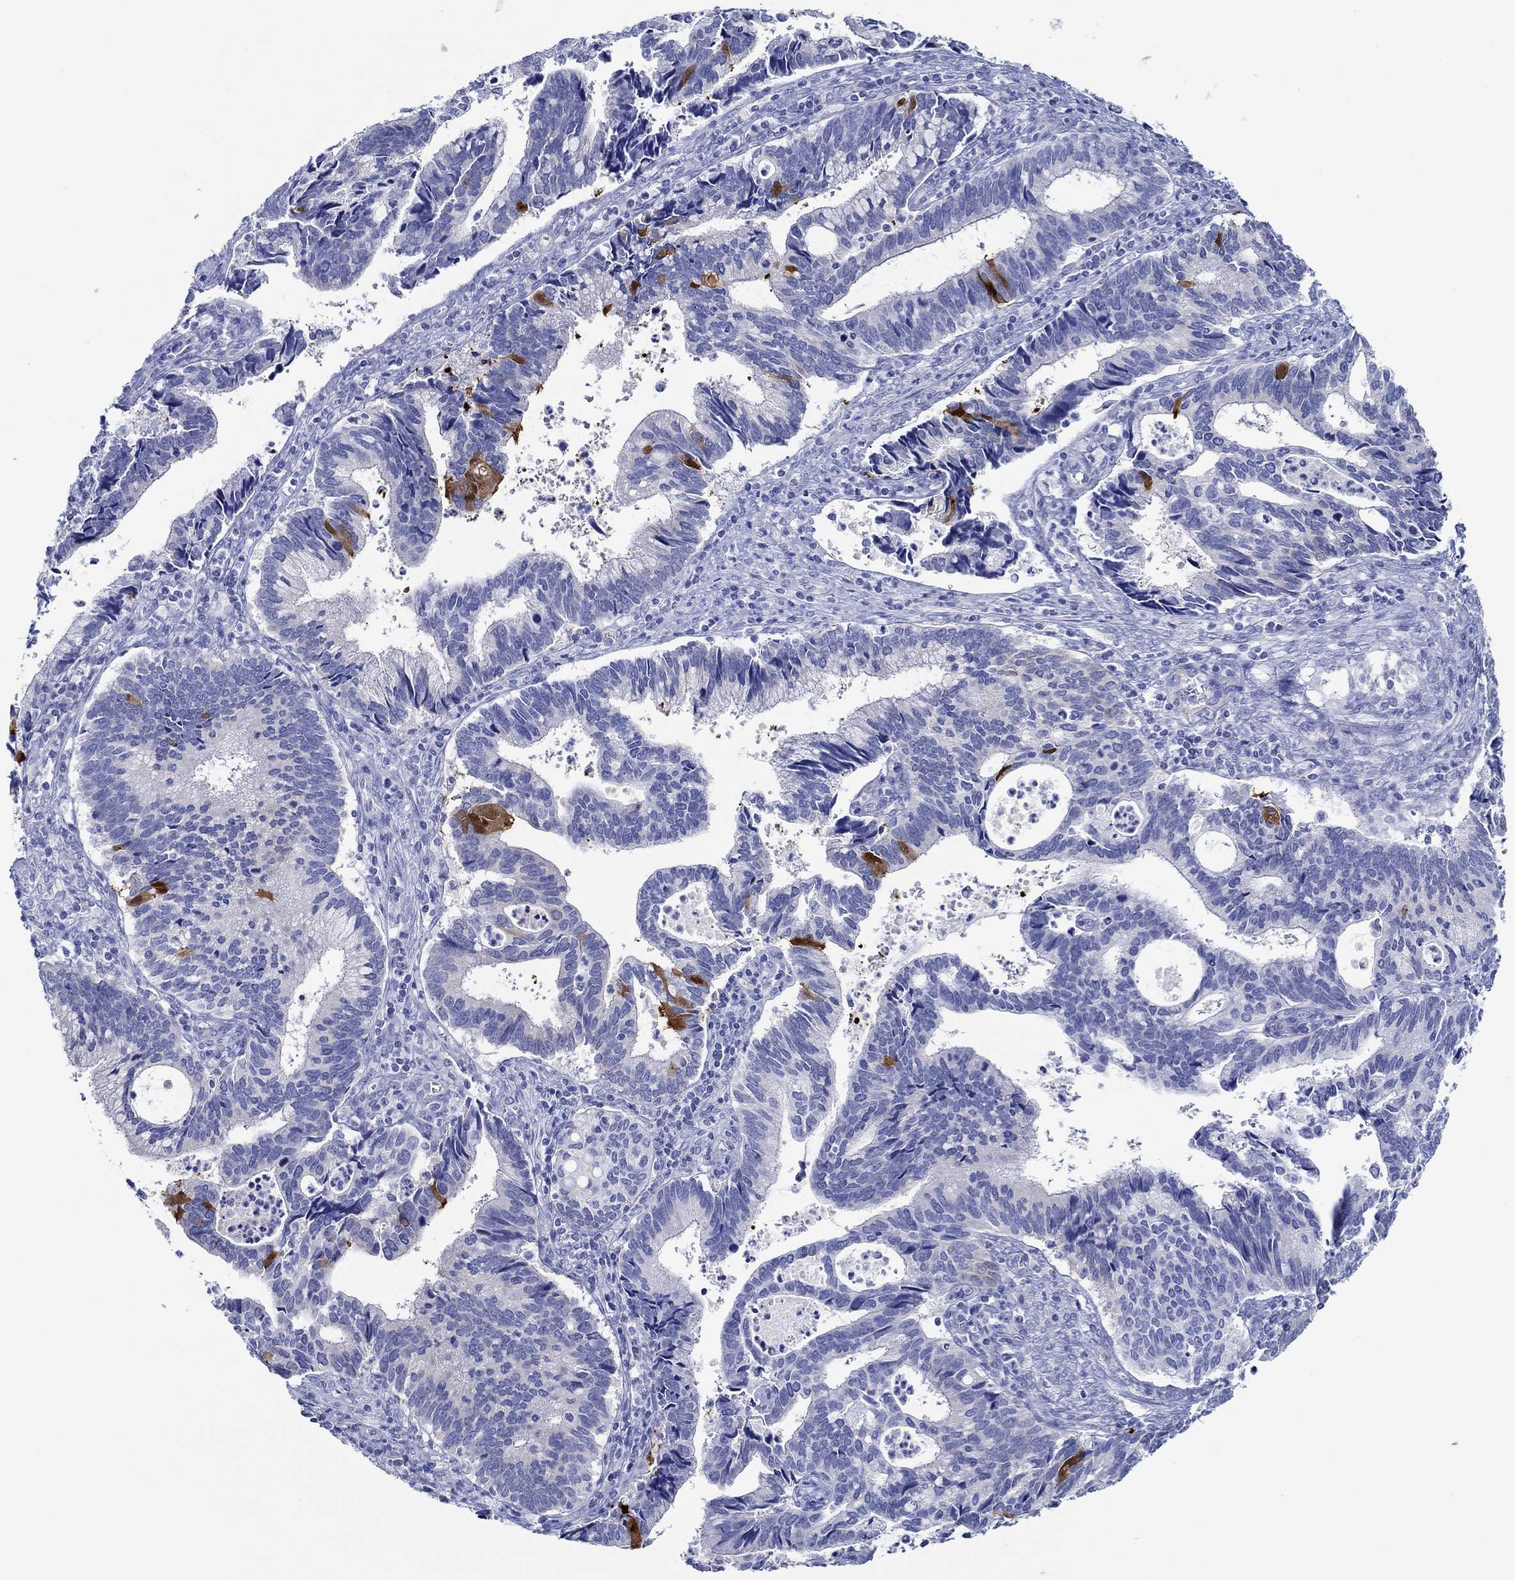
{"staining": {"intensity": "strong", "quantity": "<25%", "location": "cytoplasmic/membranous"}, "tissue": "cervical cancer", "cell_type": "Tumor cells", "image_type": "cancer", "snomed": [{"axis": "morphology", "description": "Adenocarcinoma, NOS"}, {"axis": "topography", "description": "Cervix"}], "caption": "There is medium levels of strong cytoplasmic/membranous staining in tumor cells of cervical cancer, as demonstrated by immunohistochemical staining (brown color).", "gene": "IGFBP6", "patient": {"sex": "female", "age": 42}}